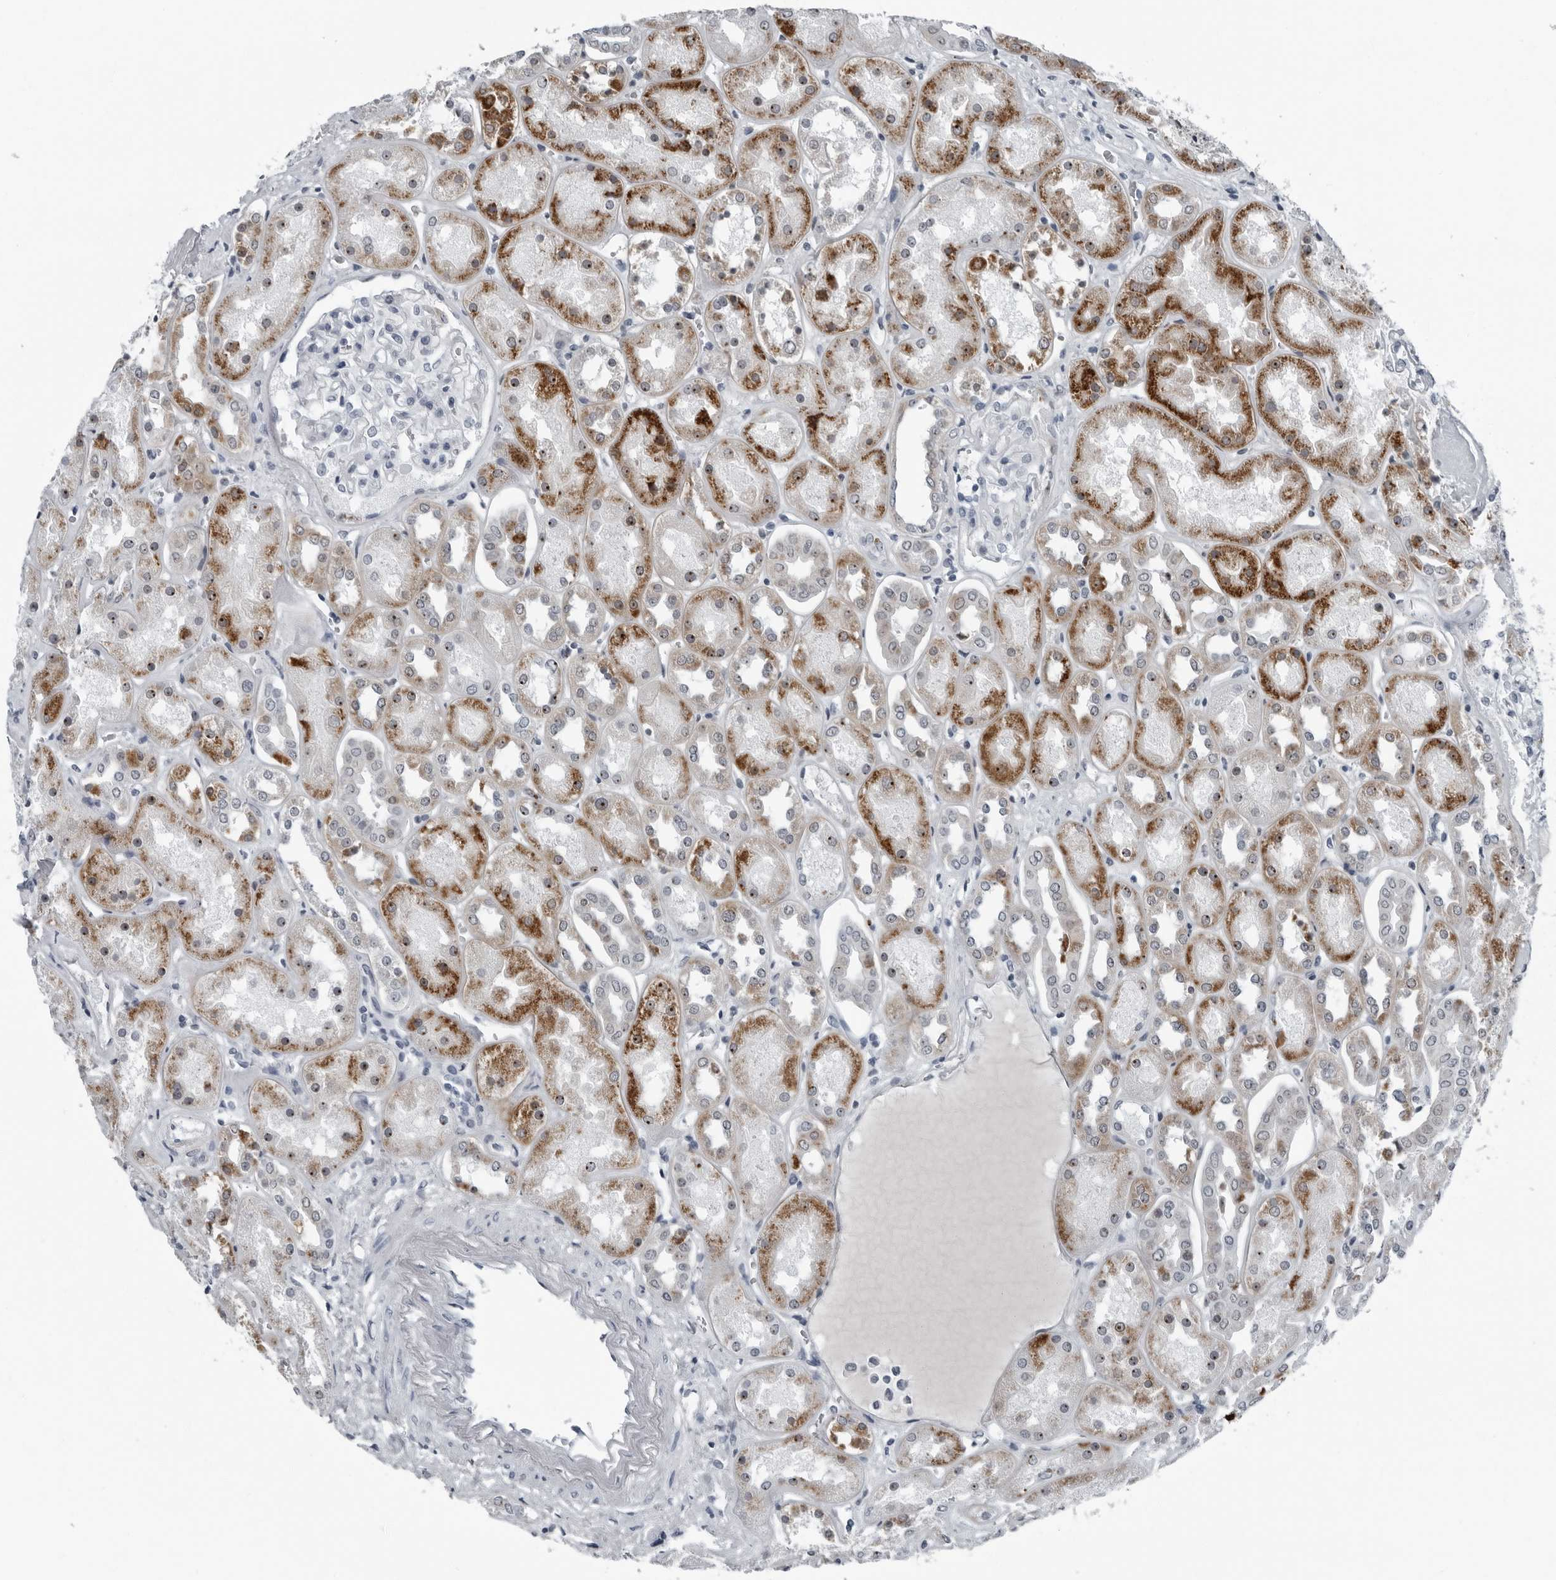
{"staining": {"intensity": "negative", "quantity": "none", "location": "none"}, "tissue": "kidney", "cell_type": "Cells in glomeruli", "image_type": "normal", "snomed": [{"axis": "morphology", "description": "Normal tissue, NOS"}, {"axis": "topography", "description": "Kidney"}], "caption": "The IHC micrograph has no significant positivity in cells in glomeruli of kidney. (DAB (3,3'-diaminobenzidine) immunohistochemistry (IHC), high magnification).", "gene": "PDCD11", "patient": {"sex": "male", "age": 70}}